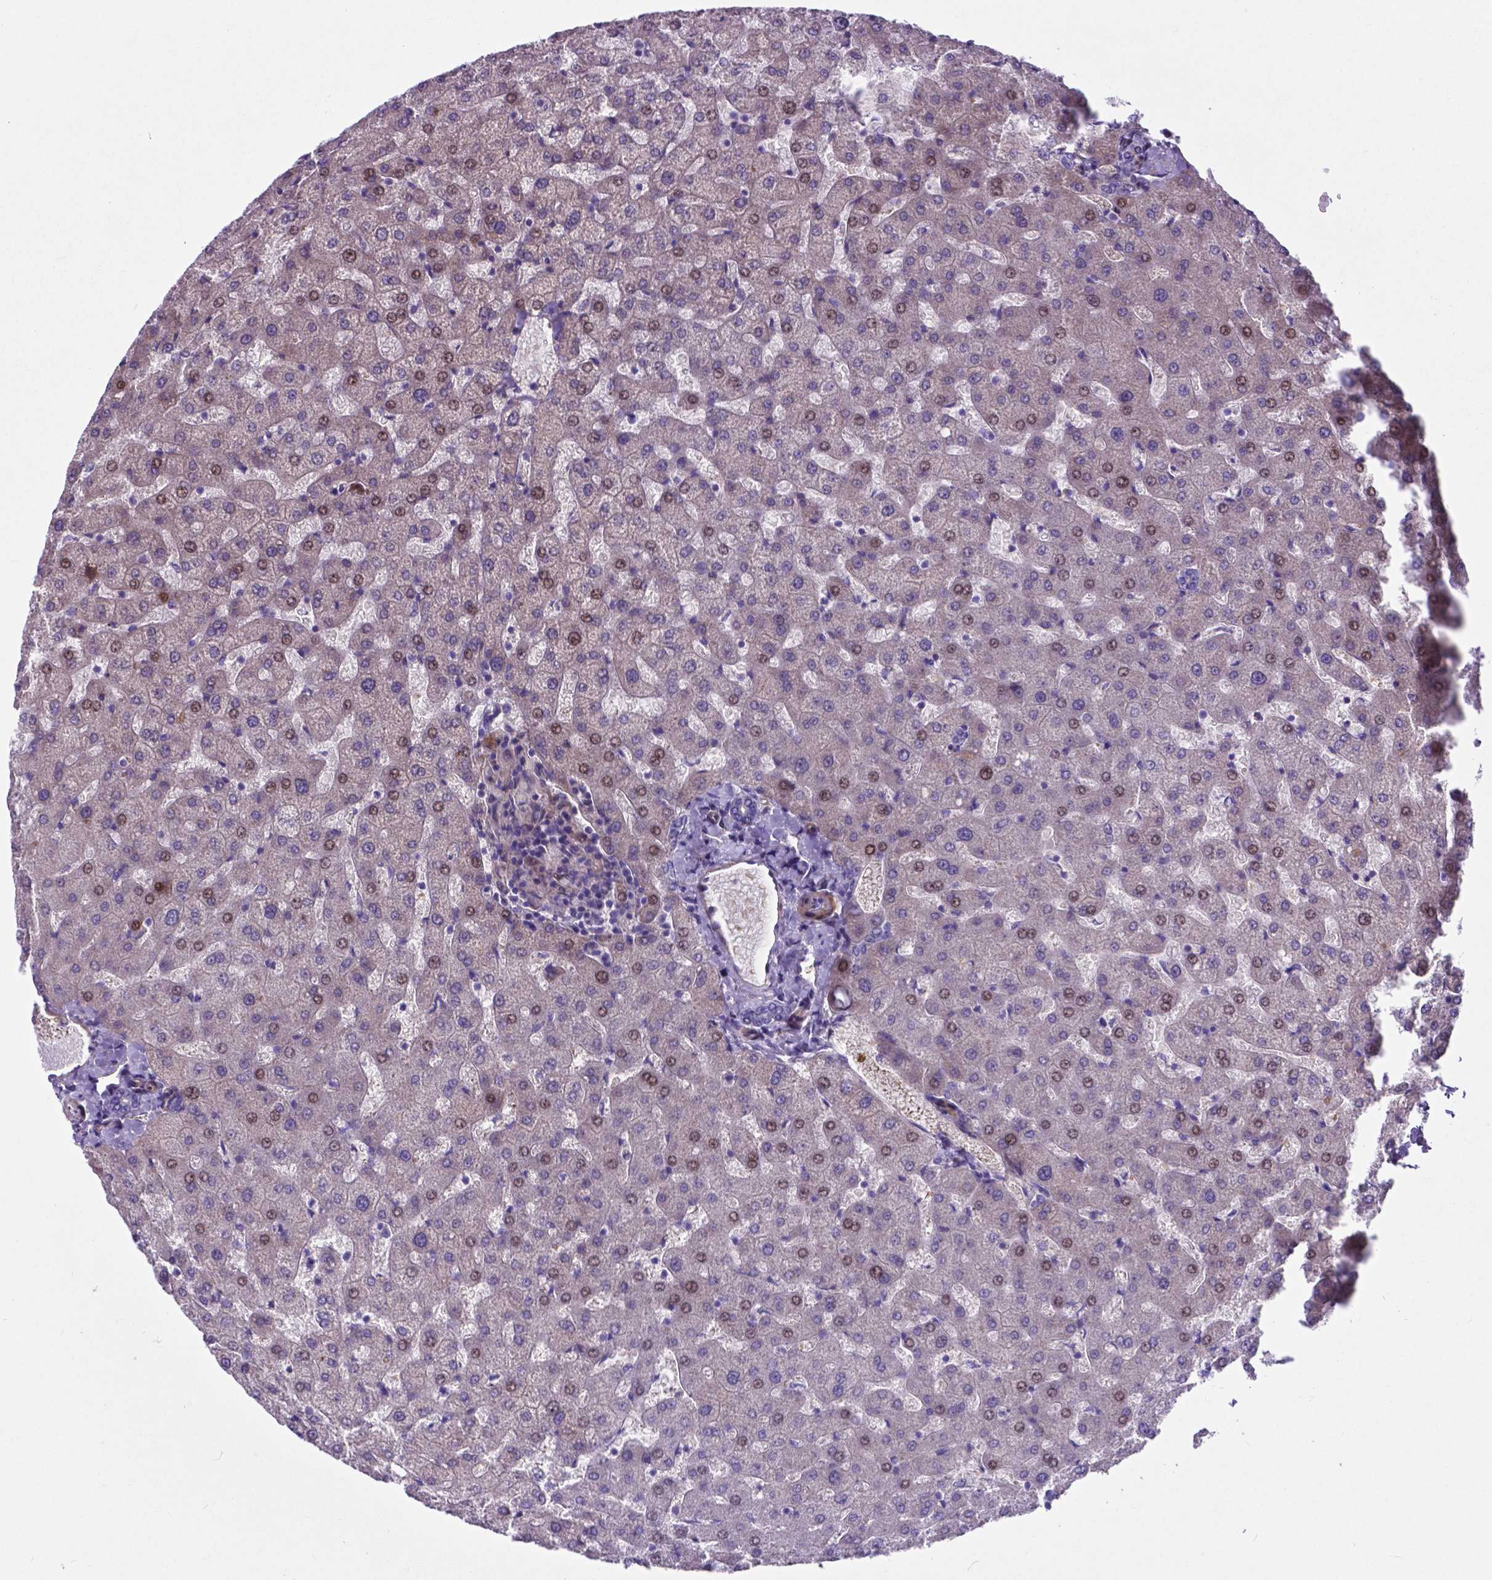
{"staining": {"intensity": "negative", "quantity": "none", "location": "none"}, "tissue": "liver", "cell_type": "Cholangiocytes", "image_type": "normal", "snomed": [{"axis": "morphology", "description": "Normal tissue, NOS"}, {"axis": "topography", "description": "Liver"}], "caption": "Immunohistochemistry image of normal liver stained for a protein (brown), which shows no staining in cholangiocytes.", "gene": "PFKFB4", "patient": {"sex": "female", "age": 50}}